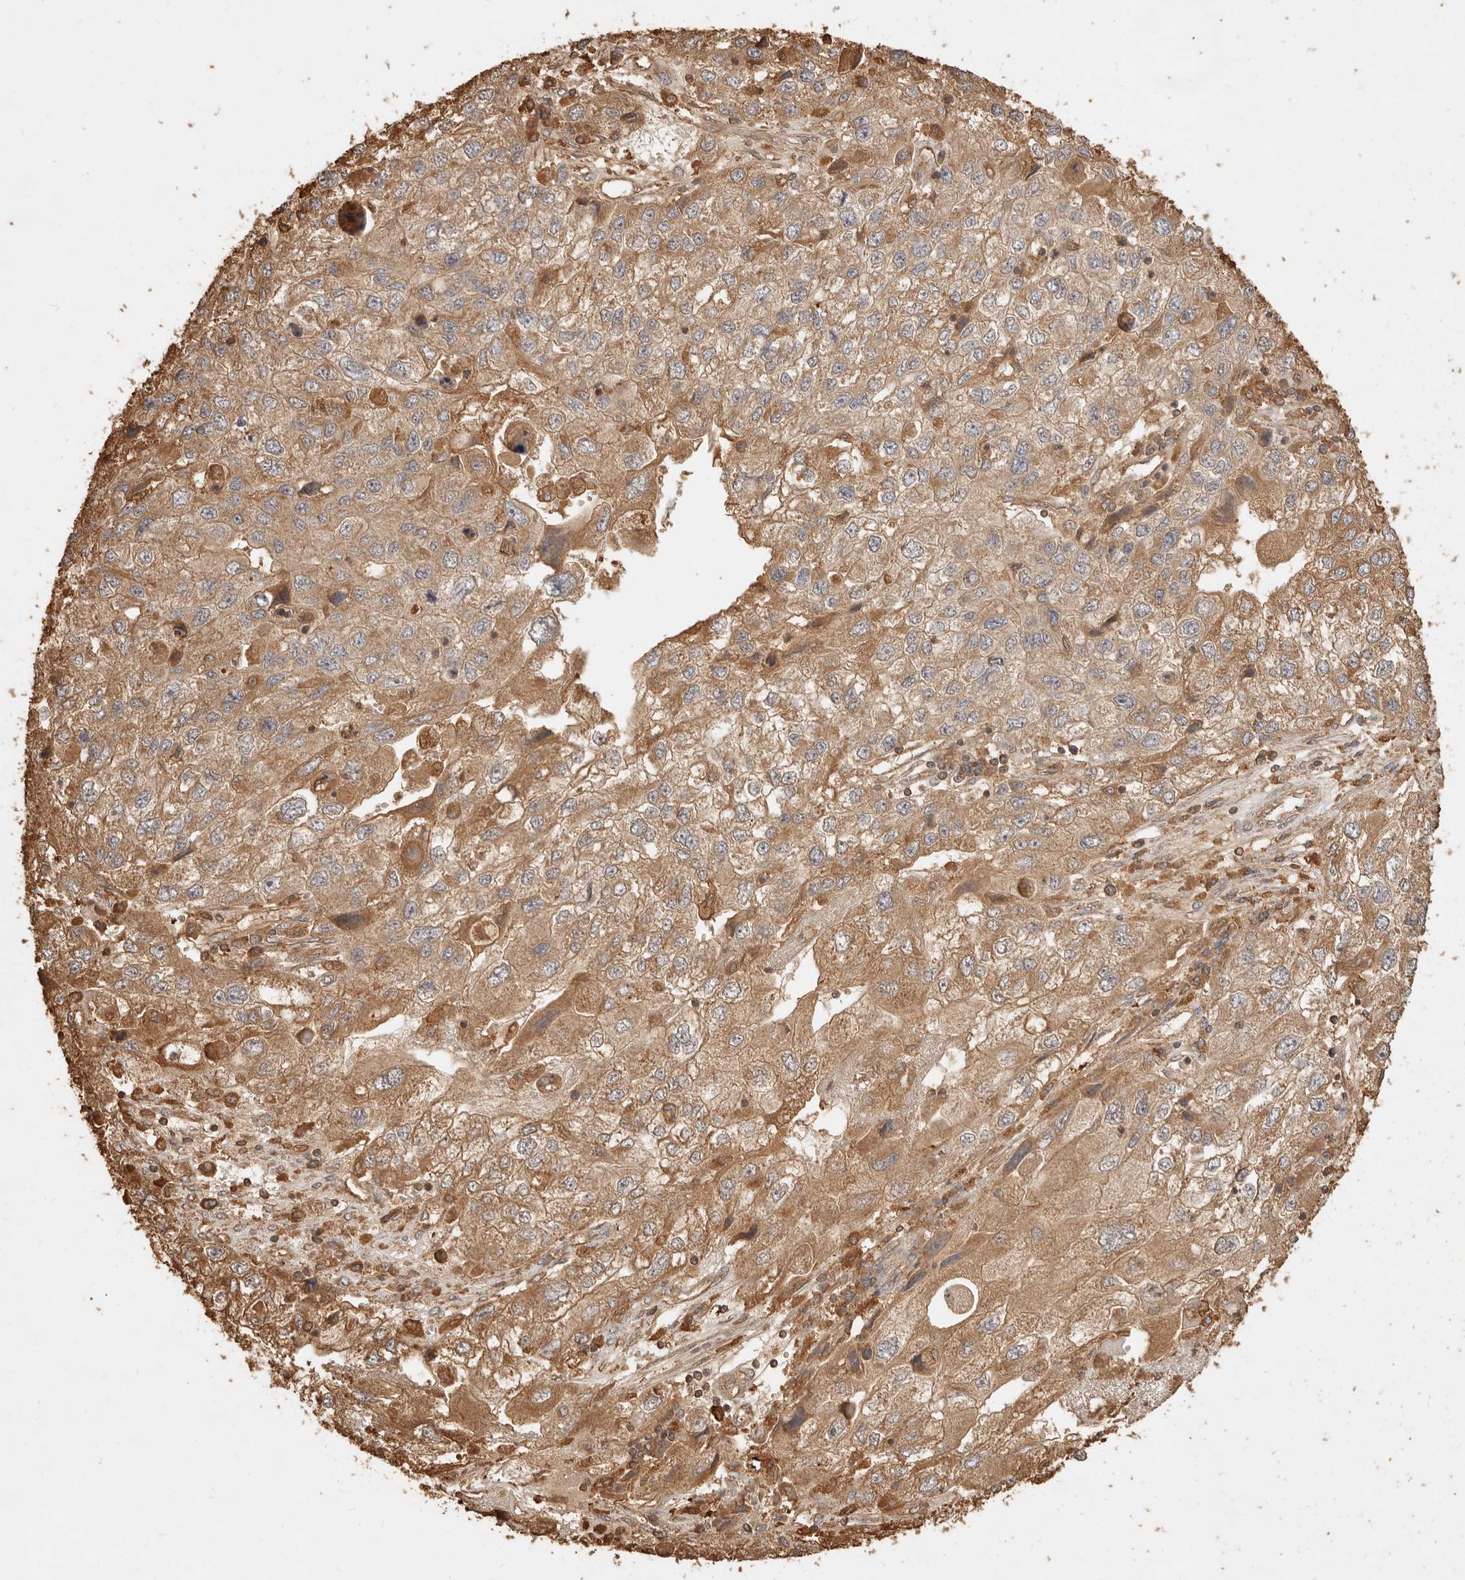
{"staining": {"intensity": "moderate", "quantity": ">75%", "location": "cytoplasmic/membranous"}, "tissue": "endometrial cancer", "cell_type": "Tumor cells", "image_type": "cancer", "snomed": [{"axis": "morphology", "description": "Adenocarcinoma, NOS"}, {"axis": "topography", "description": "Endometrium"}], "caption": "A high-resolution photomicrograph shows immunohistochemistry (IHC) staining of endometrial cancer, which reveals moderate cytoplasmic/membranous expression in about >75% of tumor cells.", "gene": "FAM180B", "patient": {"sex": "female", "age": 49}}